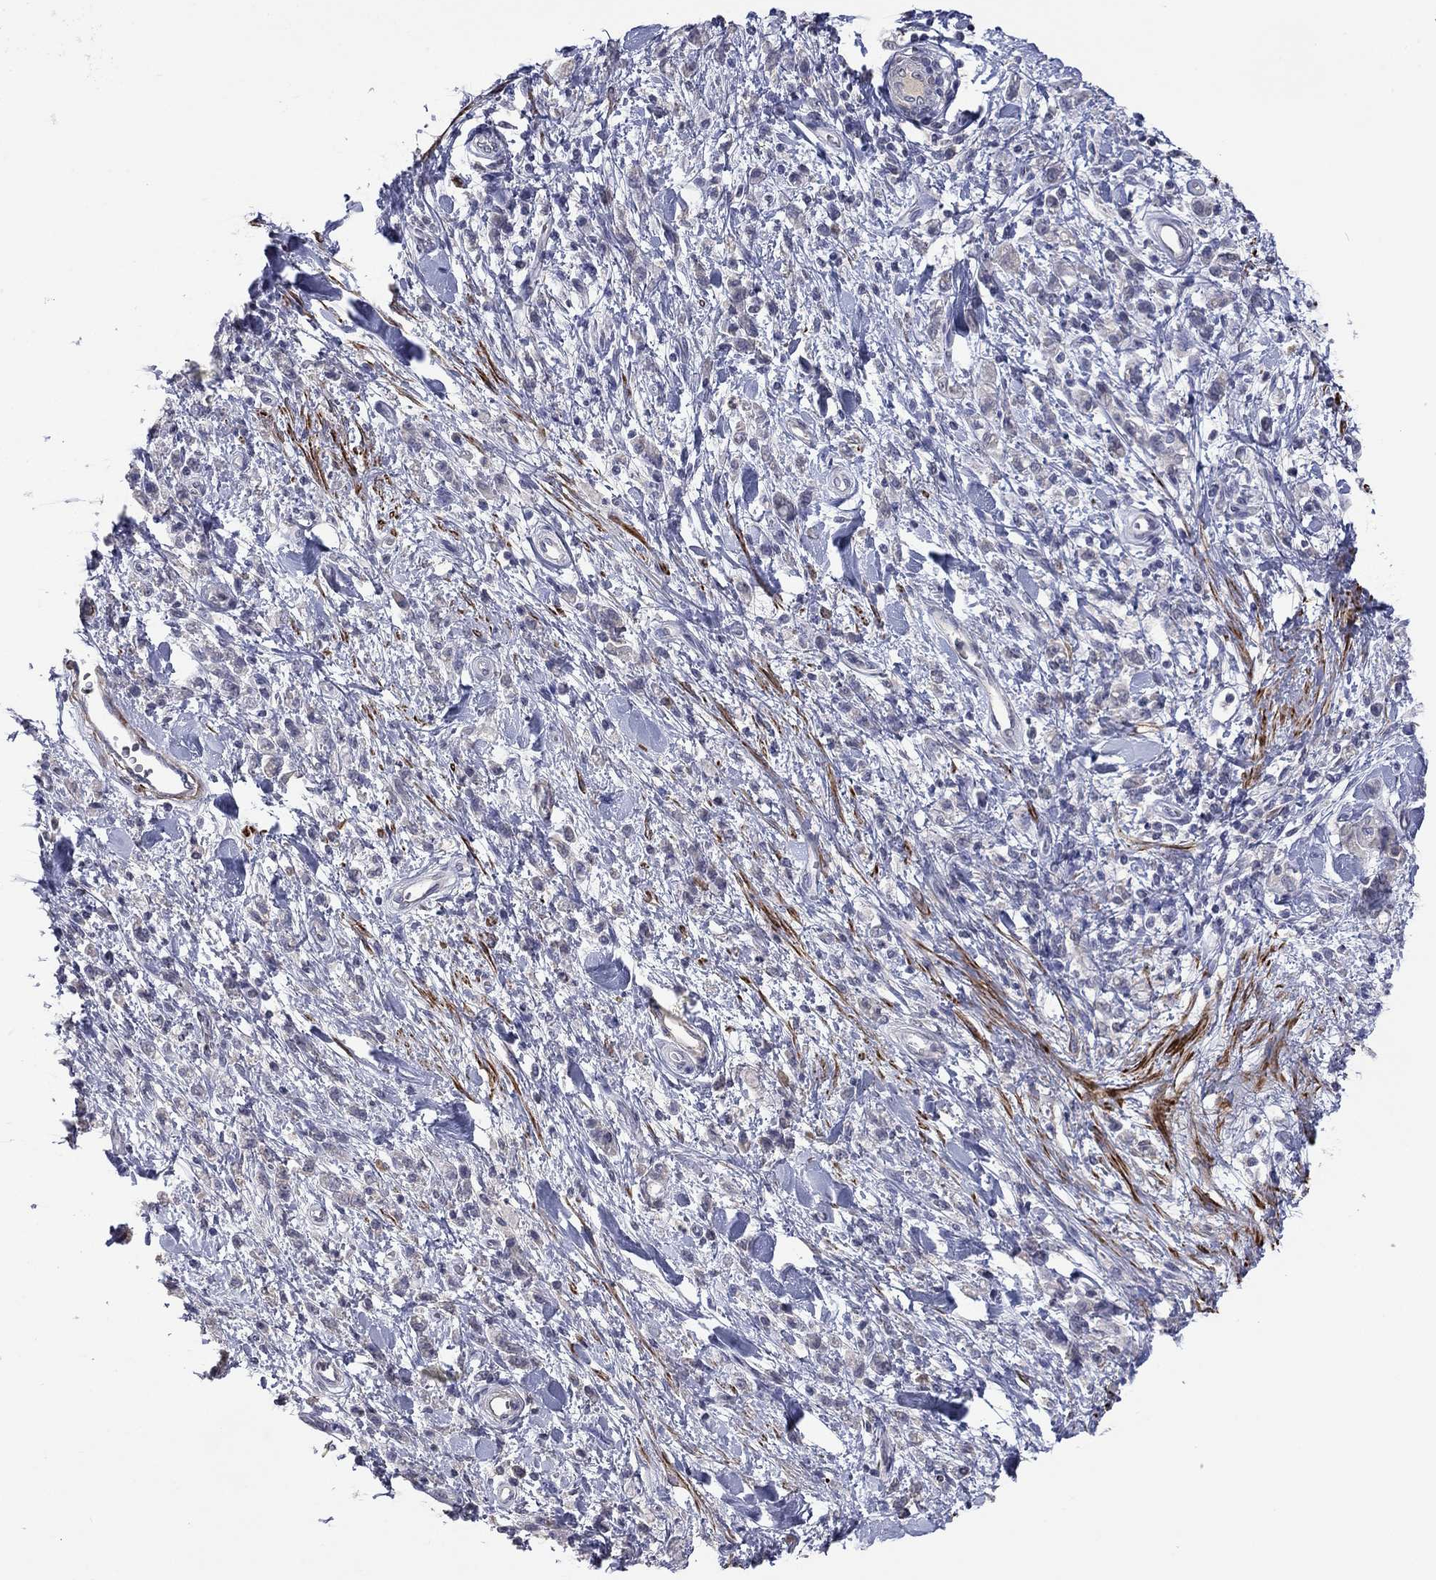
{"staining": {"intensity": "negative", "quantity": "none", "location": "none"}, "tissue": "stomach cancer", "cell_type": "Tumor cells", "image_type": "cancer", "snomed": [{"axis": "morphology", "description": "Adenocarcinoma, NOS"}, {"axis": "topography", "description": "Stomach"}], "caption": "Tumor cells show no significant protein expression in adenocarcinoma (stomach).", "gene": "IP6K3", "patient": {"sex": "male", "age": 77}}